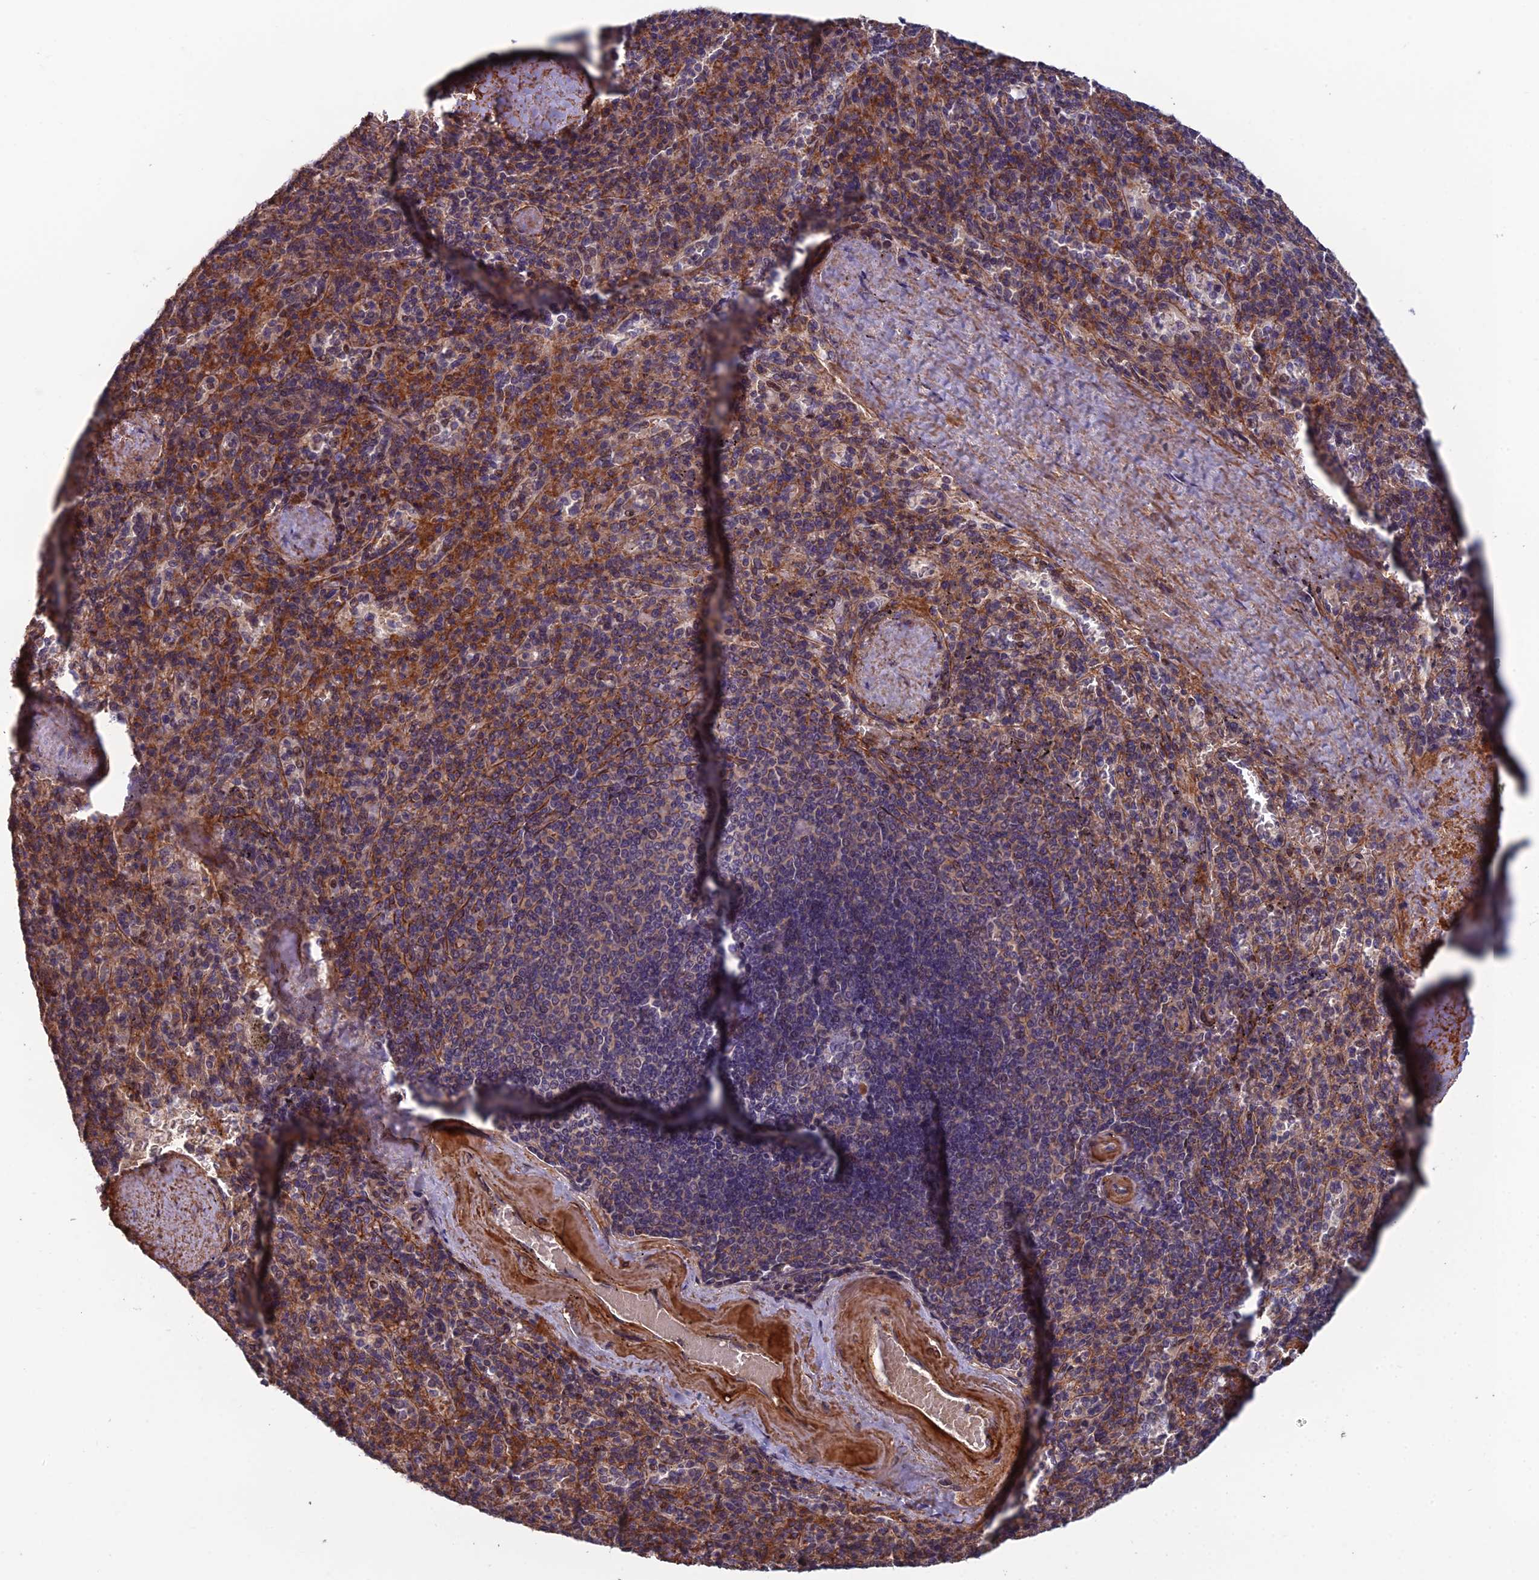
{"staining": {"intensity": "moderate", "quantity": "<25%", "location": "nuclear"}, "tissue": "spleen", "cell_type": "Cells in red pulp", "image_type": "normal", "snomed": [{"axis": "morphology", "description": "Normal tissue, NOS"}, {"axis": "topography", "description": "Spleen"}], "caption": "Immunohistochemical staining of unremarkable spleen reveals moderate nuclear protein expression in about <25% of cells in red pulp.", "gene": "CCDC183", "patient": {"sex": "male", "age": 82}}